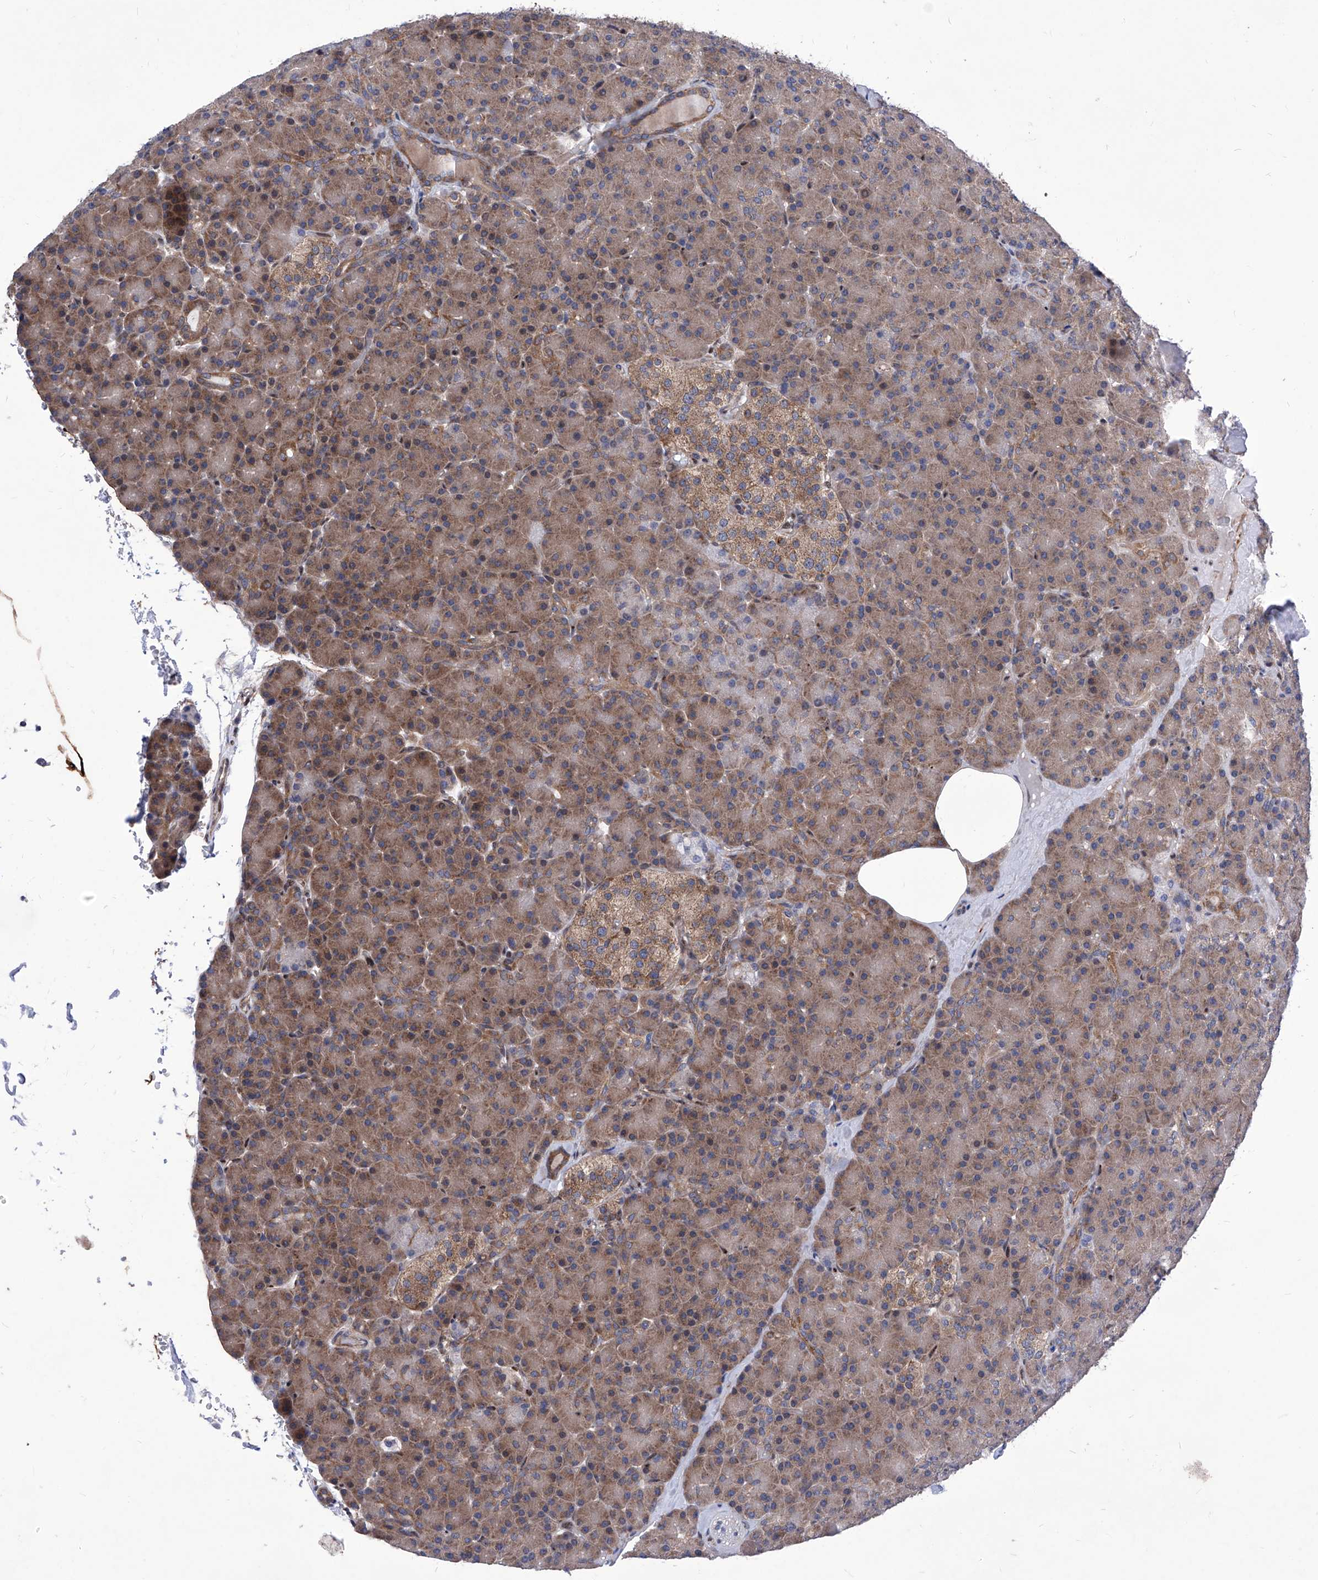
{"staining": {"intensity": "moderate", "quantity": ">75%", "location": "cytoplasmic/membranous"}, "tissue": "pancreas", "cell_type": "Exocrine glandular cells", "image_type": "normal", "snomed": [{"axis": "morphology", "description": "Normal tissue, NOS"}, {"axis": "topography", "description": "Pancreas"}], "caption": "Pancreas stained for a protein (brown) shows moderate cytoplasmic/membranous positive staining in approximately >75% of exocrine glandular cells.", "gene": "KTI12", "patient": {"sex": "female", "age": 43}}